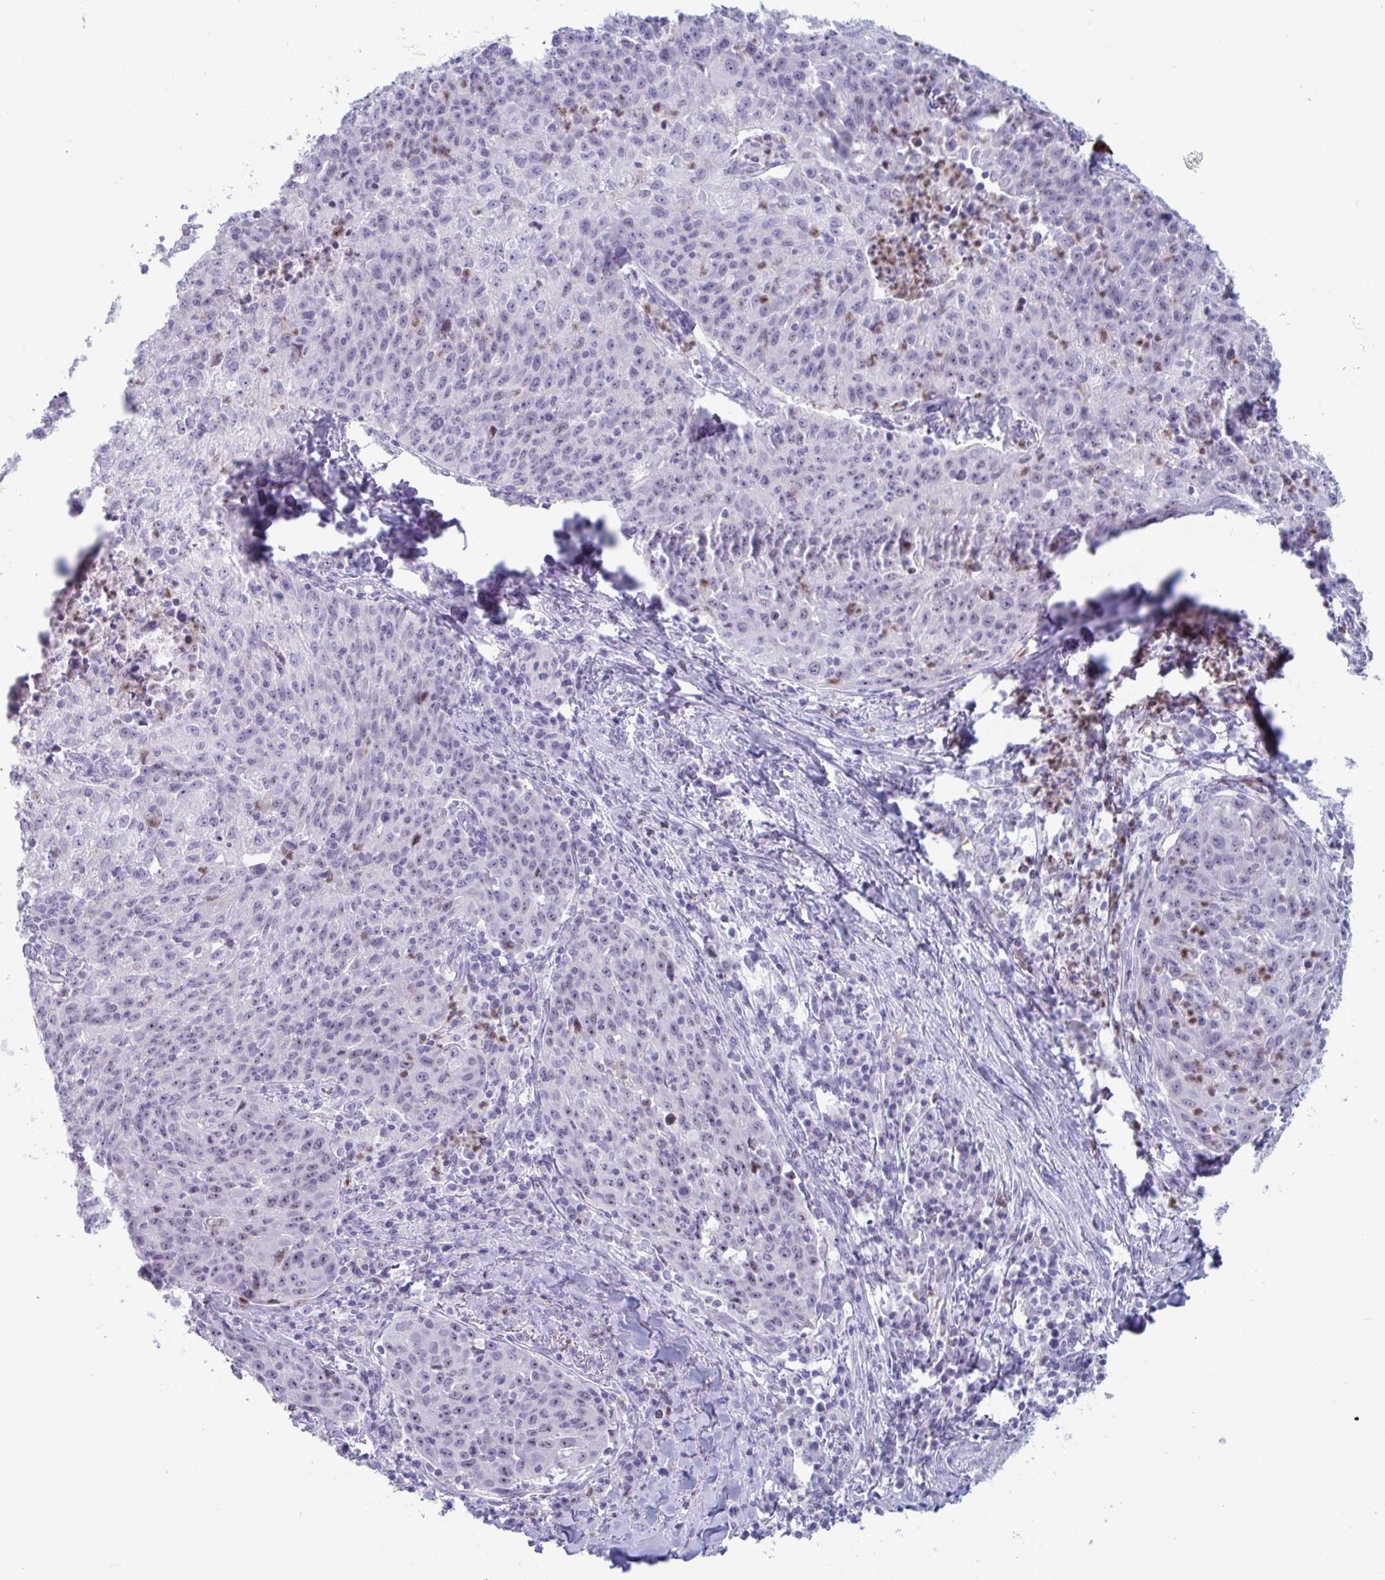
{"staining": {"intensity": "negative", "quantity": "none", "location": "none"}, "tissue": "lung cancer", "cell_type": "Tumor cells", "image_type": "cancer", "snomed": [{"axis": "morphology", "description": "Squamous cell carcinoma, NOS"}, {"axis": "morphology", "description": "Squamous cell carcinoma, metastatic, NOS"}, {"axis": "topography", "description": "Bronchus"}, {"axis": "topography", "description": "Lung"}], "caption": "Human lung cancer (squamous cell carcinoma) stained for a protein using immunohistochemistry (IHC) displays no staining in tumor cells.", "gene": "CYP4F11", "patient": {"sex": "male", "age": 62}}